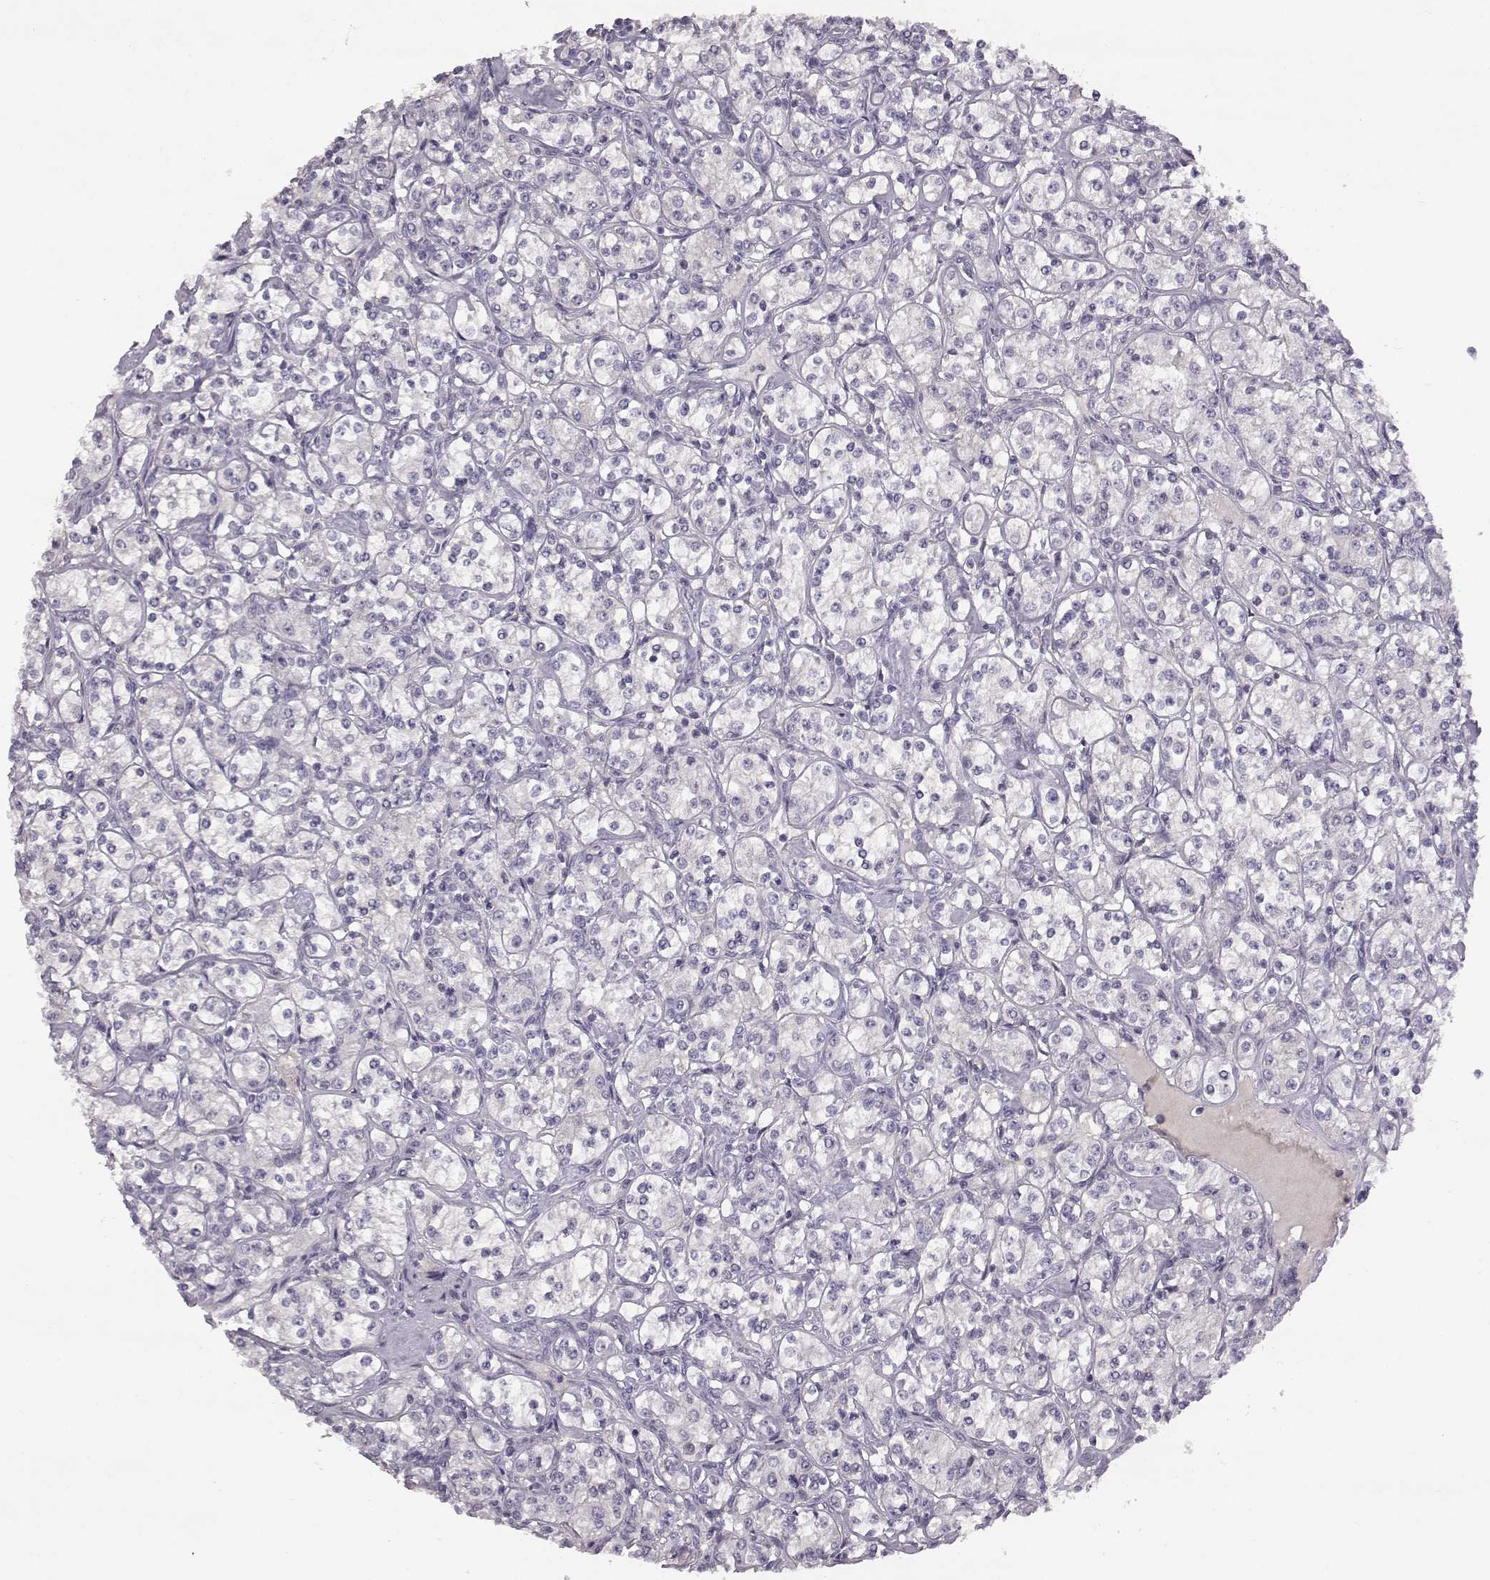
{"staining": {"intensity": "negative", "quantity": "none", "location": "none"}, "tissue": "renal cancer", "cell_type": "Tumor cells", "image_type": "cancer", "snomed": [{"axis": "morphology", "description": "Adenocarcinoma, NOS"}, {"axis": "topography", "description": "Kidney"}], "caption": "An IHC micrograph of renal cancer (adenocarcinoma) is shown. There is no staining in tumor cells of renal cancer (adenocarcinoma). (Stains: DAB (3,3'-diaminobenzidine) IHC with hematoxylin counter stain, Microscopy: brightfield microscopy at high magnification).", "gene": "SPAG17", "patient": {"sex": "male", "age": 77}}